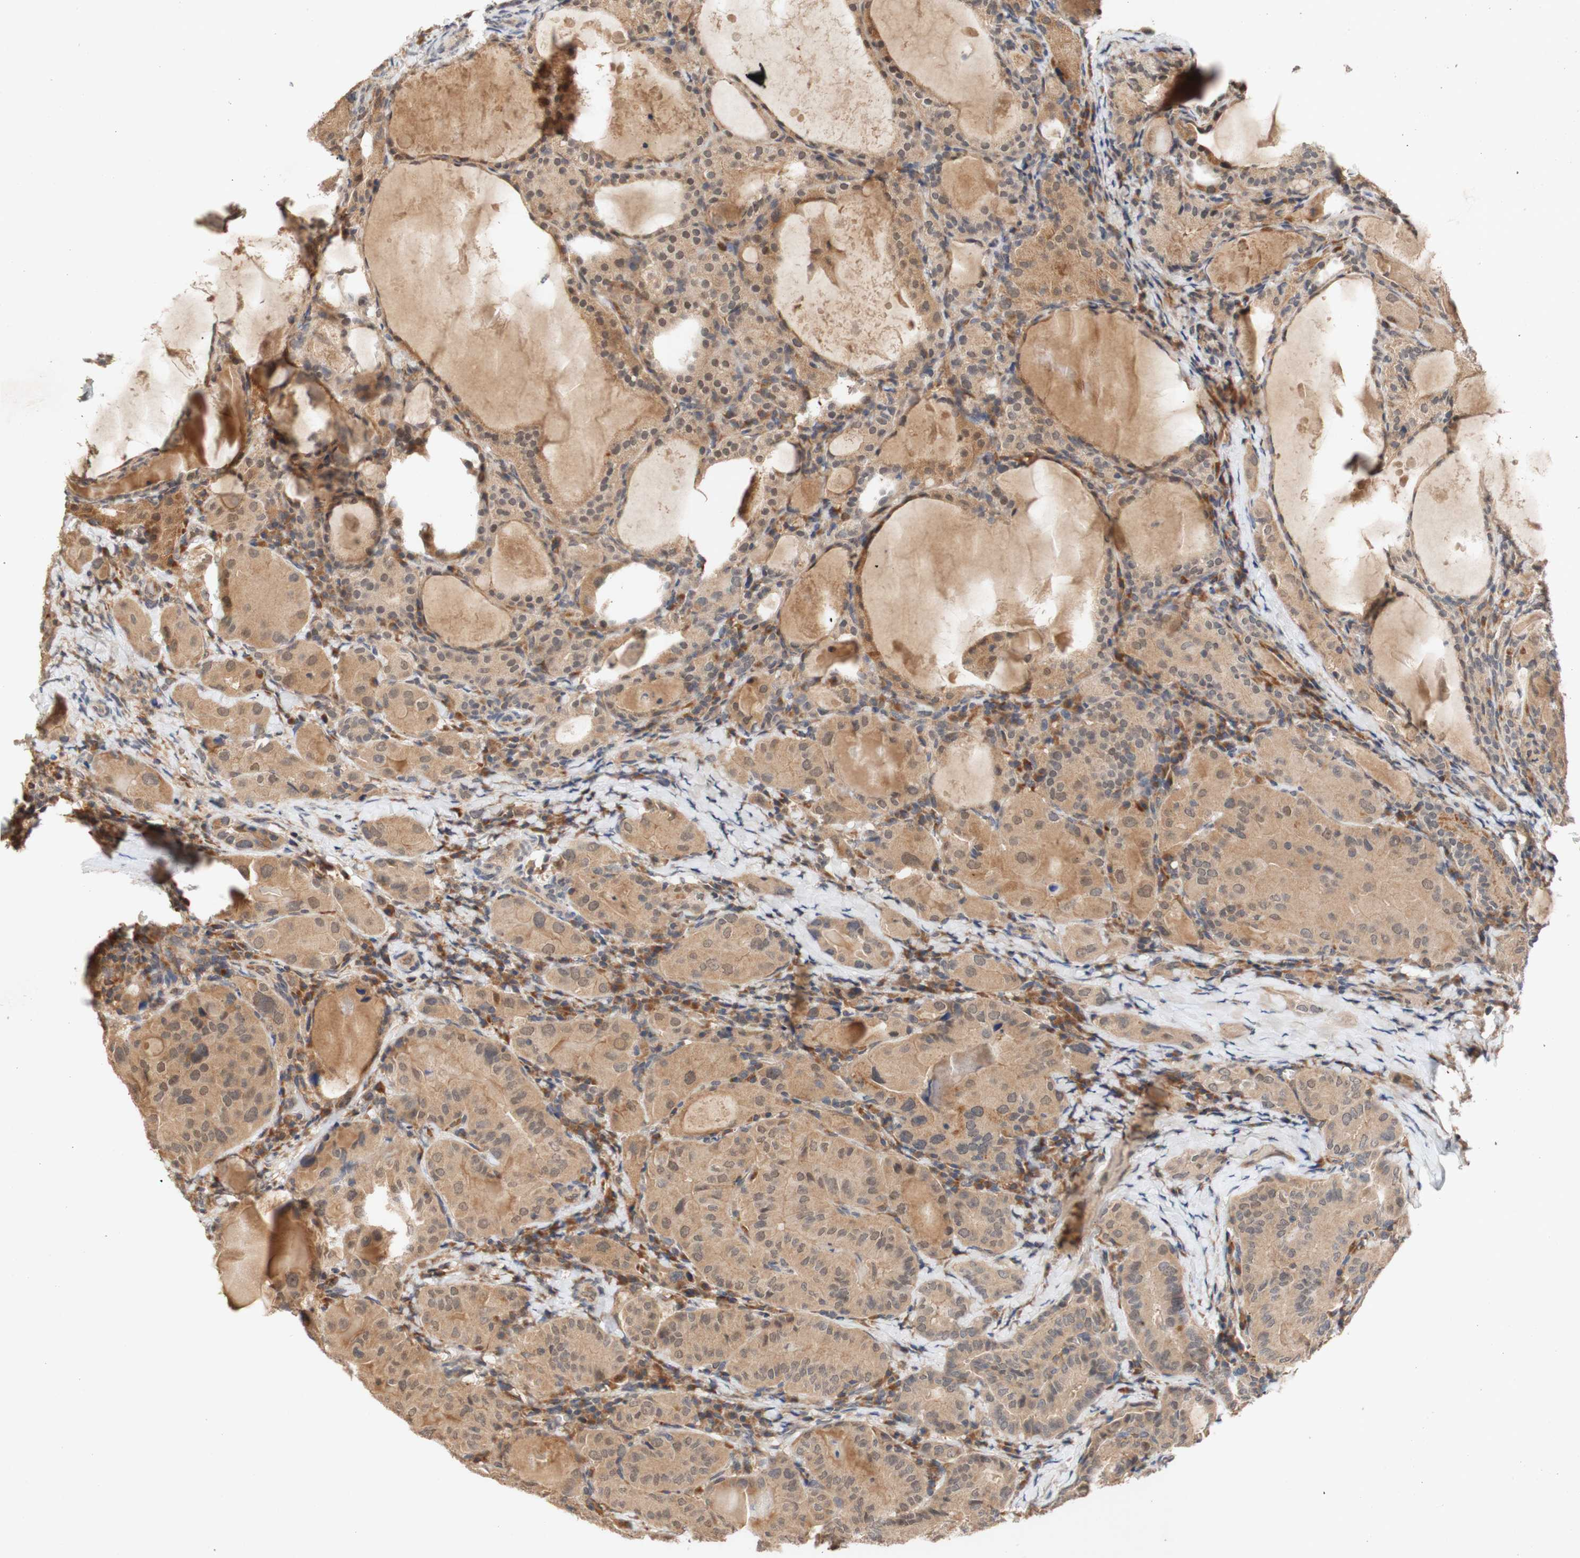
{"staining": {"intensity": "moderate", "quantity": ">75%", "location": "cytoplasmic/membranous,nuclear"}, "tissue": "thyroid cancer", "cell_type": "Tumor cells", "image_type": "cancer", "snomed": [{"axis": "morphology", "description": "Papillary adenocarcinoma, NOS"}, {"axis": "topography", "description": "Thyroid gland"}], "caption": "An IHC histopathology image of tumor tissue is shown. Protein staining in brown shows moderate cytoplasmic/membranous and nuclear positivity in thyroid cancer (papillary adenocarcinoma) within tumor cells.", "gene": "PIN1", "patient": {"sex": "female", "age": 42}}